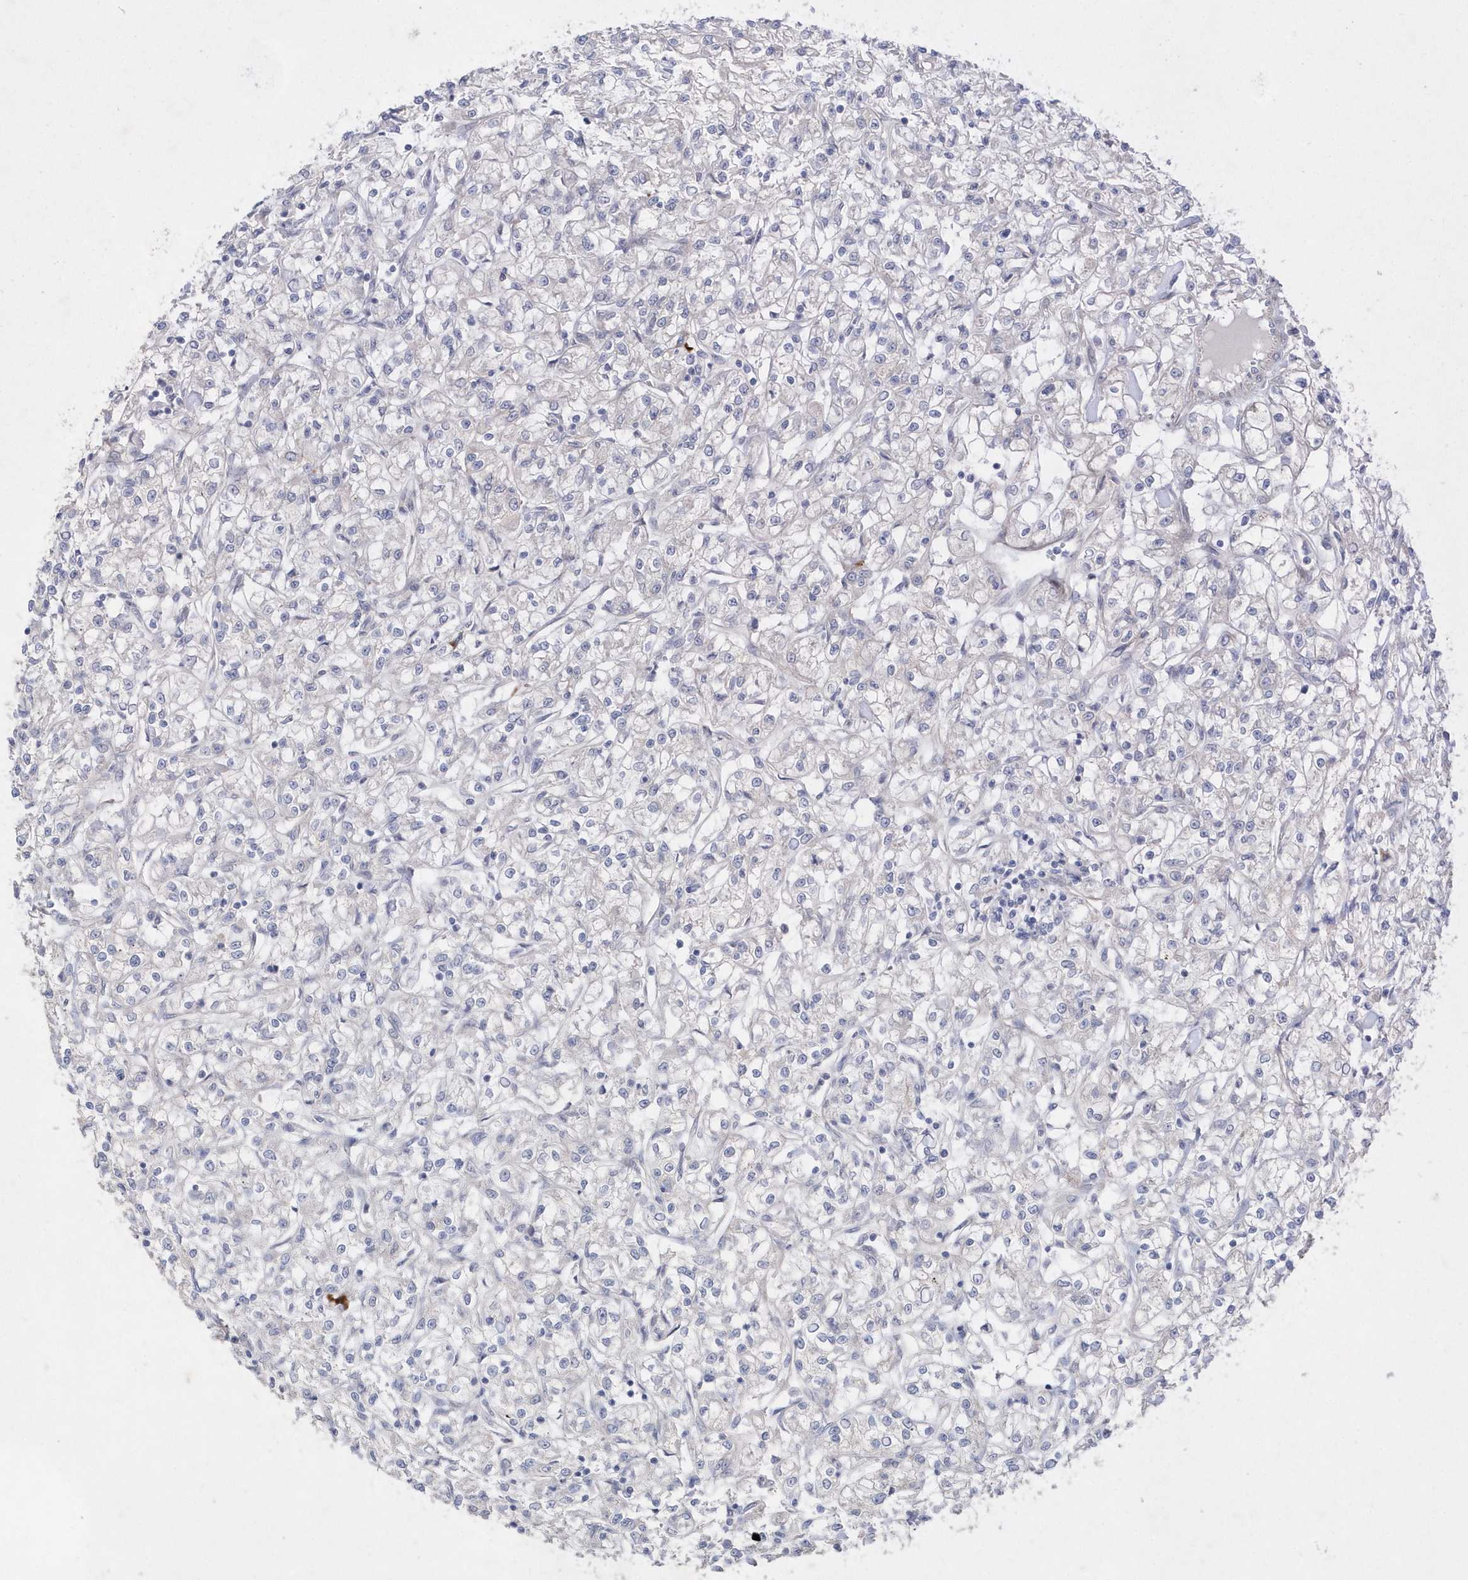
{"staining": {"intensity": "negative", "quantity": "none", "location": "none"}, "tissue": "renal cancer", "cell_type": "Tumor cells", "image_type": "cancer", "snomed": [{"axis": "morphology", "description": "Adenocarcinoma, NOS"}, {"axis": "topography", "description": "Kidney"}], "caption": "Immunohistochemical staining of renal cancer reveals no significant staining in tumor cells.", "gene": "TMEM132B", "patient": {"sex": "female", "age": 59}}